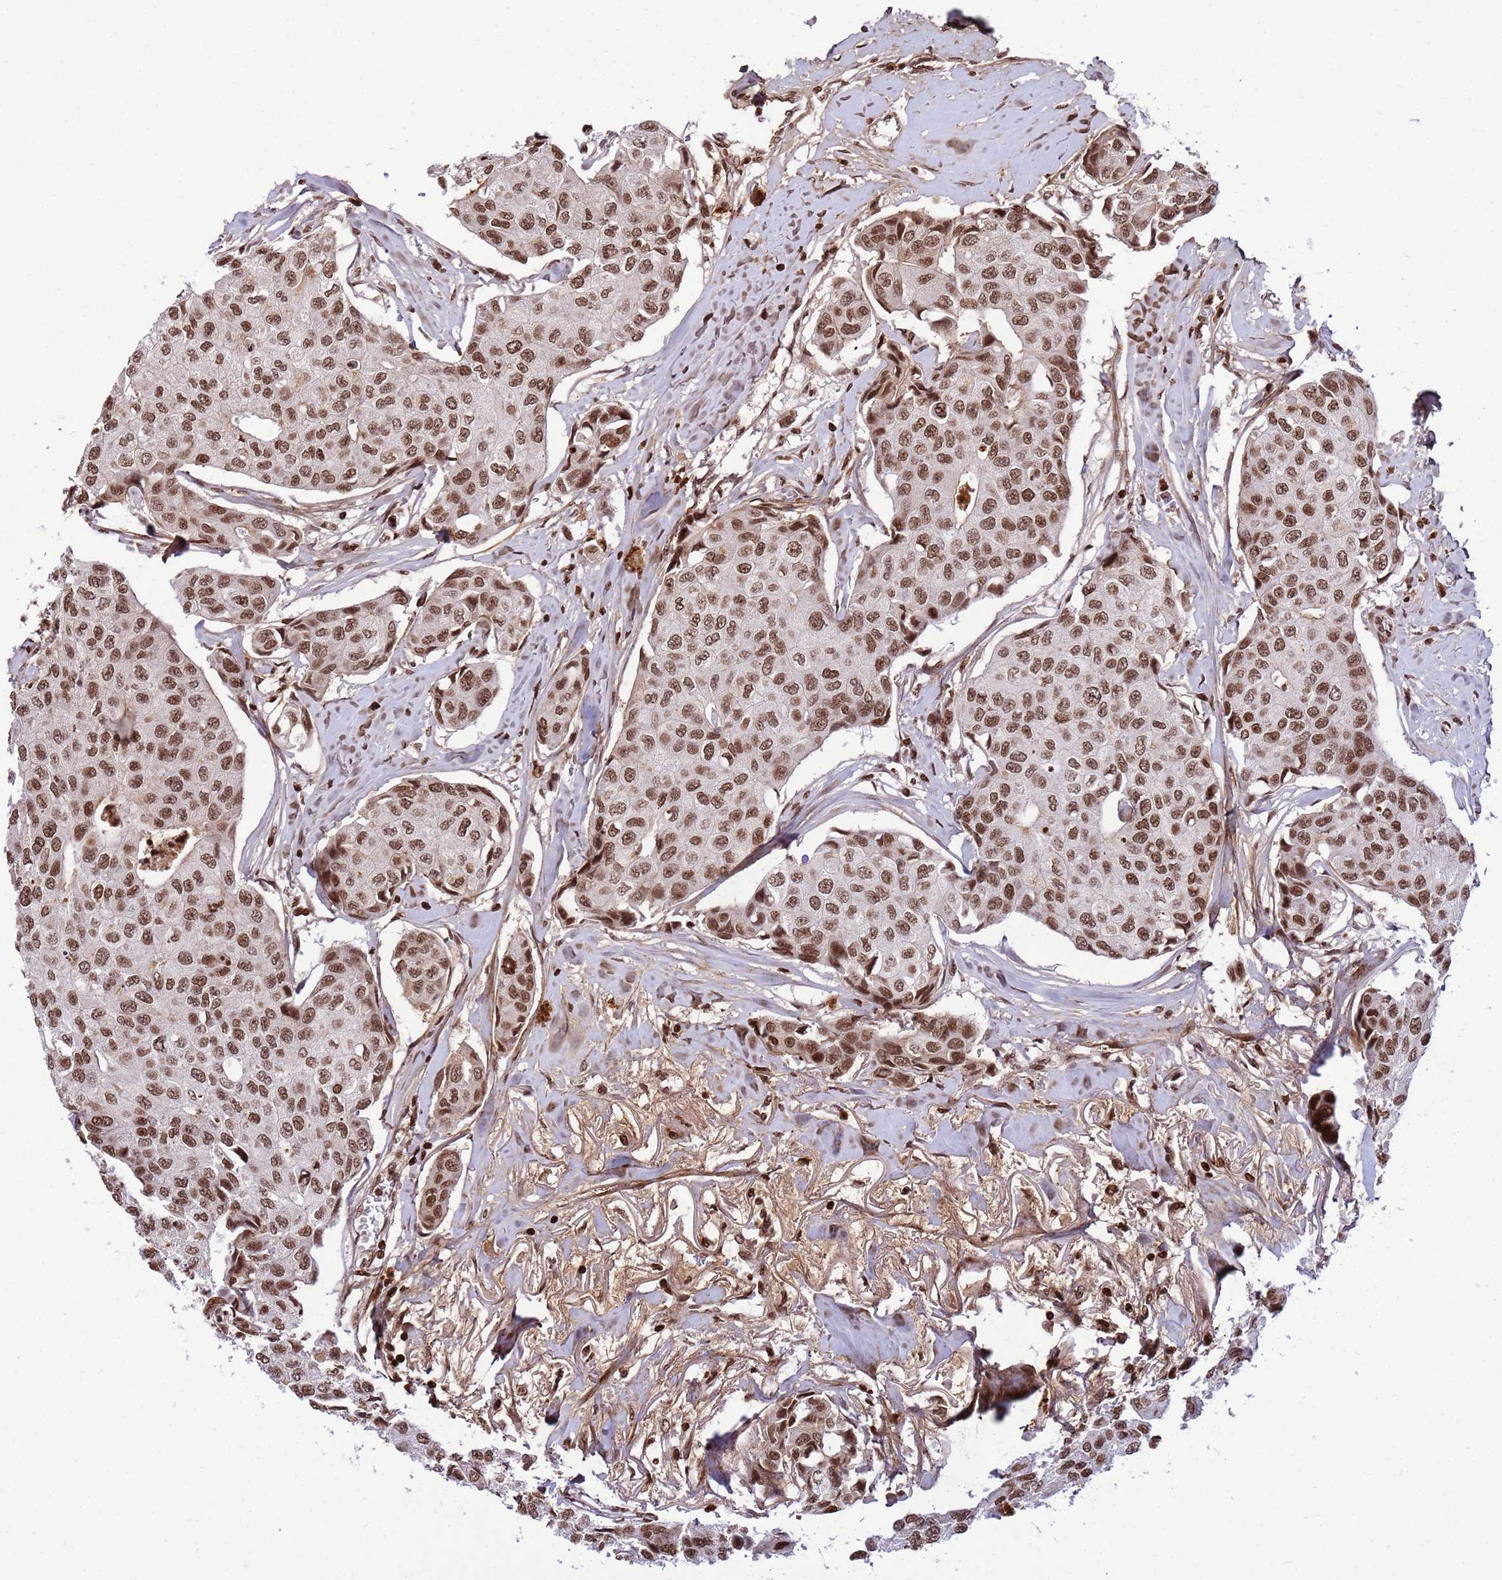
{"staining": {"intensity": "strong", "quantity": ">75%", "location": "nuclear"}, "tissue": "breast cancer", "cell_type": "Tumor cells", "image_type": "cancer", "snomed": [{"axis": "morphology", "description": "Duct carcinoma"}, {"axis": "topography", "description": "Breast"}], "caption": "DAB immunohistochemical staining of human infiltrating ductal carcinoma (breast) shows strong nuclear protein expression in approximately >75% of tumor cells.", "gene": "H3-3B", "patient": {"sex": "female", "age": 80}}